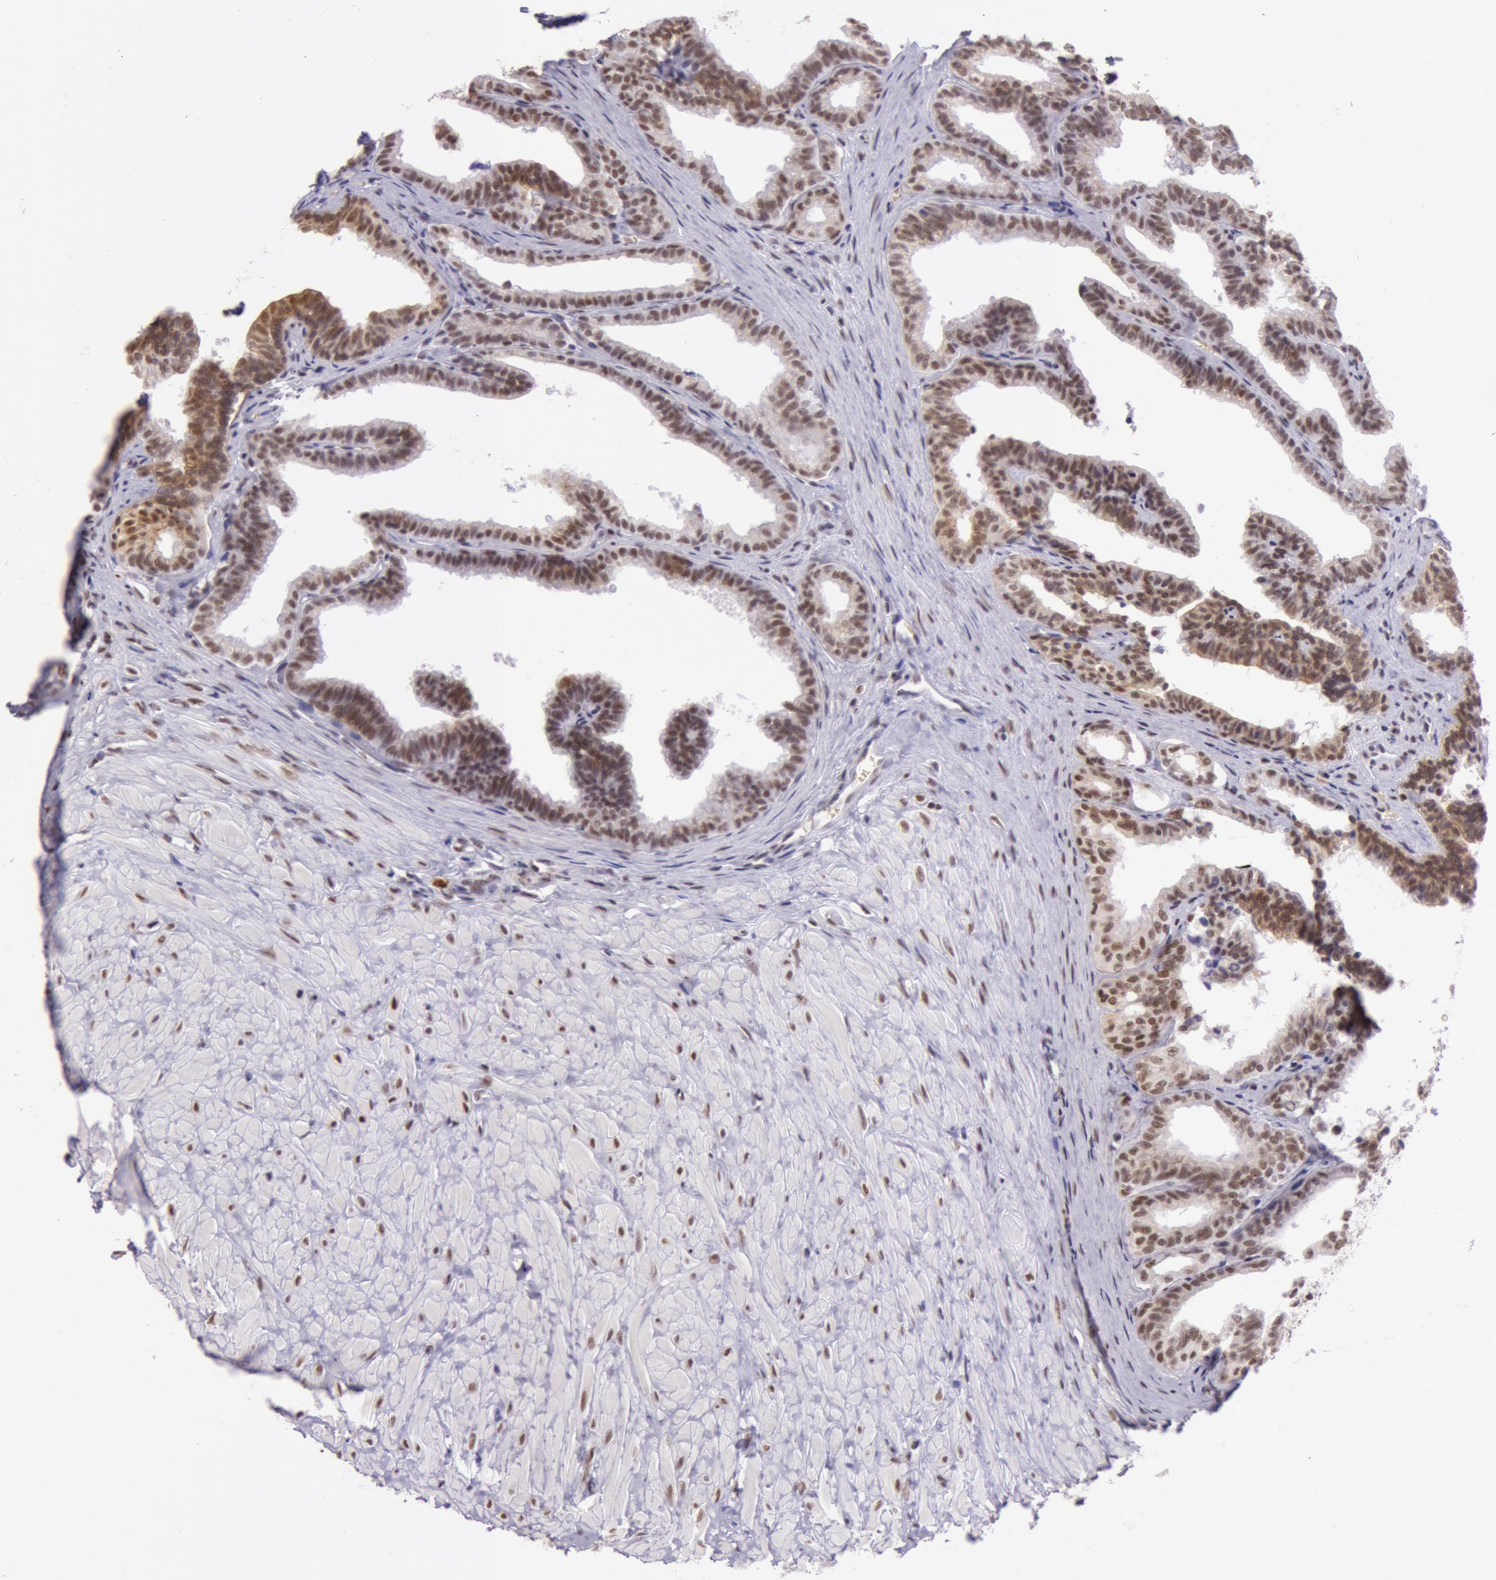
{"staining": {"intensity": "strong", "quantity": ">75%", "location": "nuclear"}, "tissue": "seminal vesicle", "cell_type": "Glandular cells", "image_type": "normal", "snomed": [{"axis": "morphology", "description": "Normal tissue, NOS"}, {"axis": "topography", "description": "Seminal veicle"}], "caption": "Glandular cells reveal strong nuclear positivity in about >75% of cells in benign seminal vesicle.", "gene": "NBN", "patient": {"sex": "male", "age": 26}}